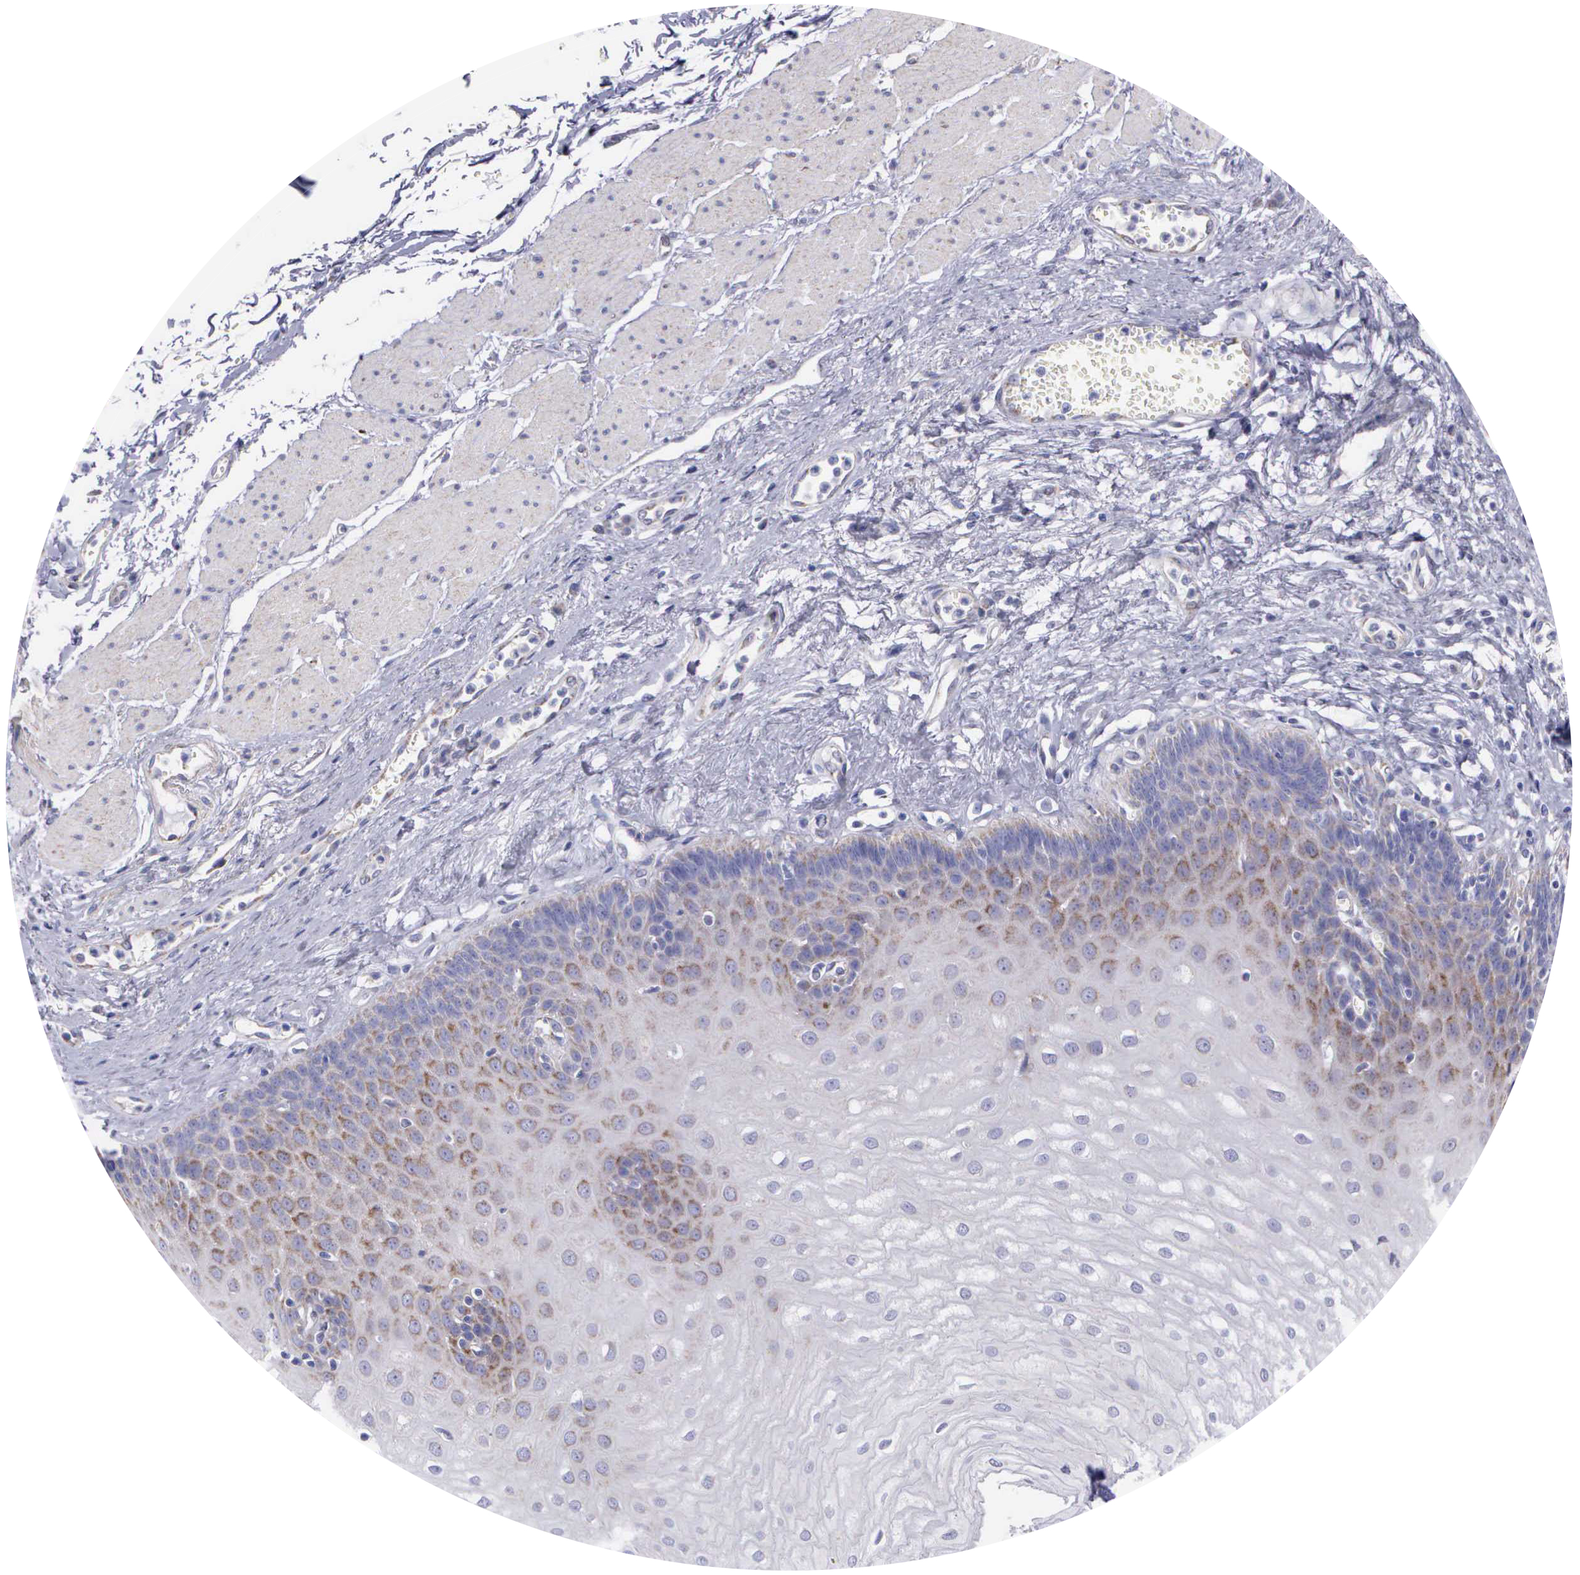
{"staining": {"intensity": "weak", "quantity": "25%-75%", "location": "cytoplasmic/membranous"}, "tissue": "esophagus", "cell_type": "Squamous epithelial cells", "image_type": "normal", "snomed": [{"axis": "morphology", "description": "Normal tissue, NOS"}, {"axis": "topography", "description": "Esophagus"}], "caption": "Immunohistochemical staining of normal human esophagus demonstrates low levels of weak cytoplasmic/membranous positivity in about 25%-75% of squamous epithelial cells. (DAB (3,3'-diaminobenzidine) IHC, brown staining for protein, blue staining for nuclei).", "gene": "SYNJ2BP", "patient": {"sex": "male", "age": 65}}